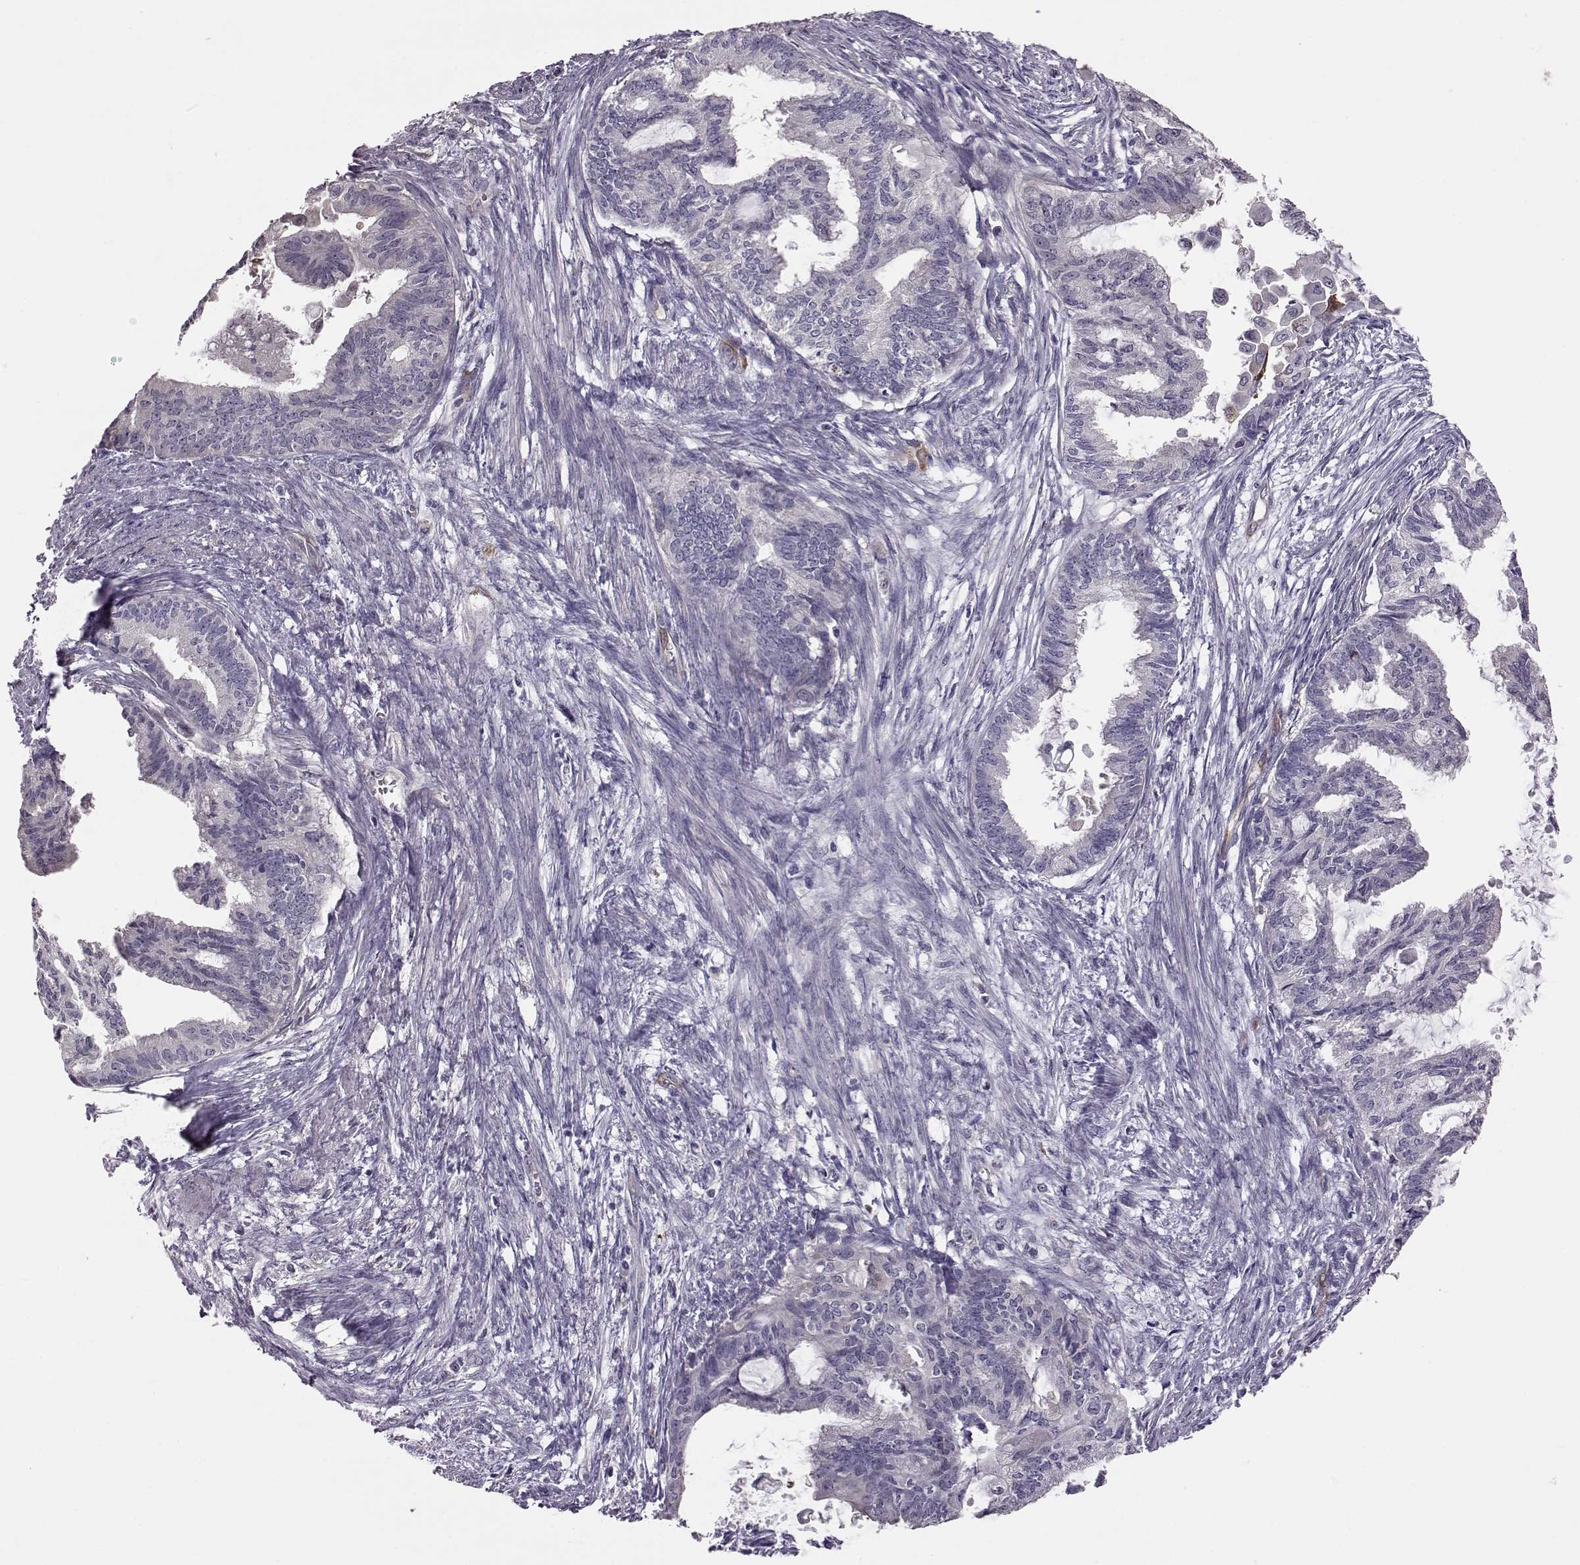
{"staining": {"intensity": "negative", "quantity": "none", "location": "none"}, "tissue": "endometrial cancer", "cell_type": "Tumor cells", "image_type": "cancer", "snomed": [{"axis": "morphology", "description": "Adenocarcinoma, NOS"}, {"axis": "topography", "description": "Endometrium"}], "caption": "DAB (3,3'-diaminobenzidine) immunohistochemical staining of human endometrial adenocarcinoma shows no significant positivity in tumor cells.", "gene": "ADGRG2", "patient": {"sex": "female", "age": 86}}